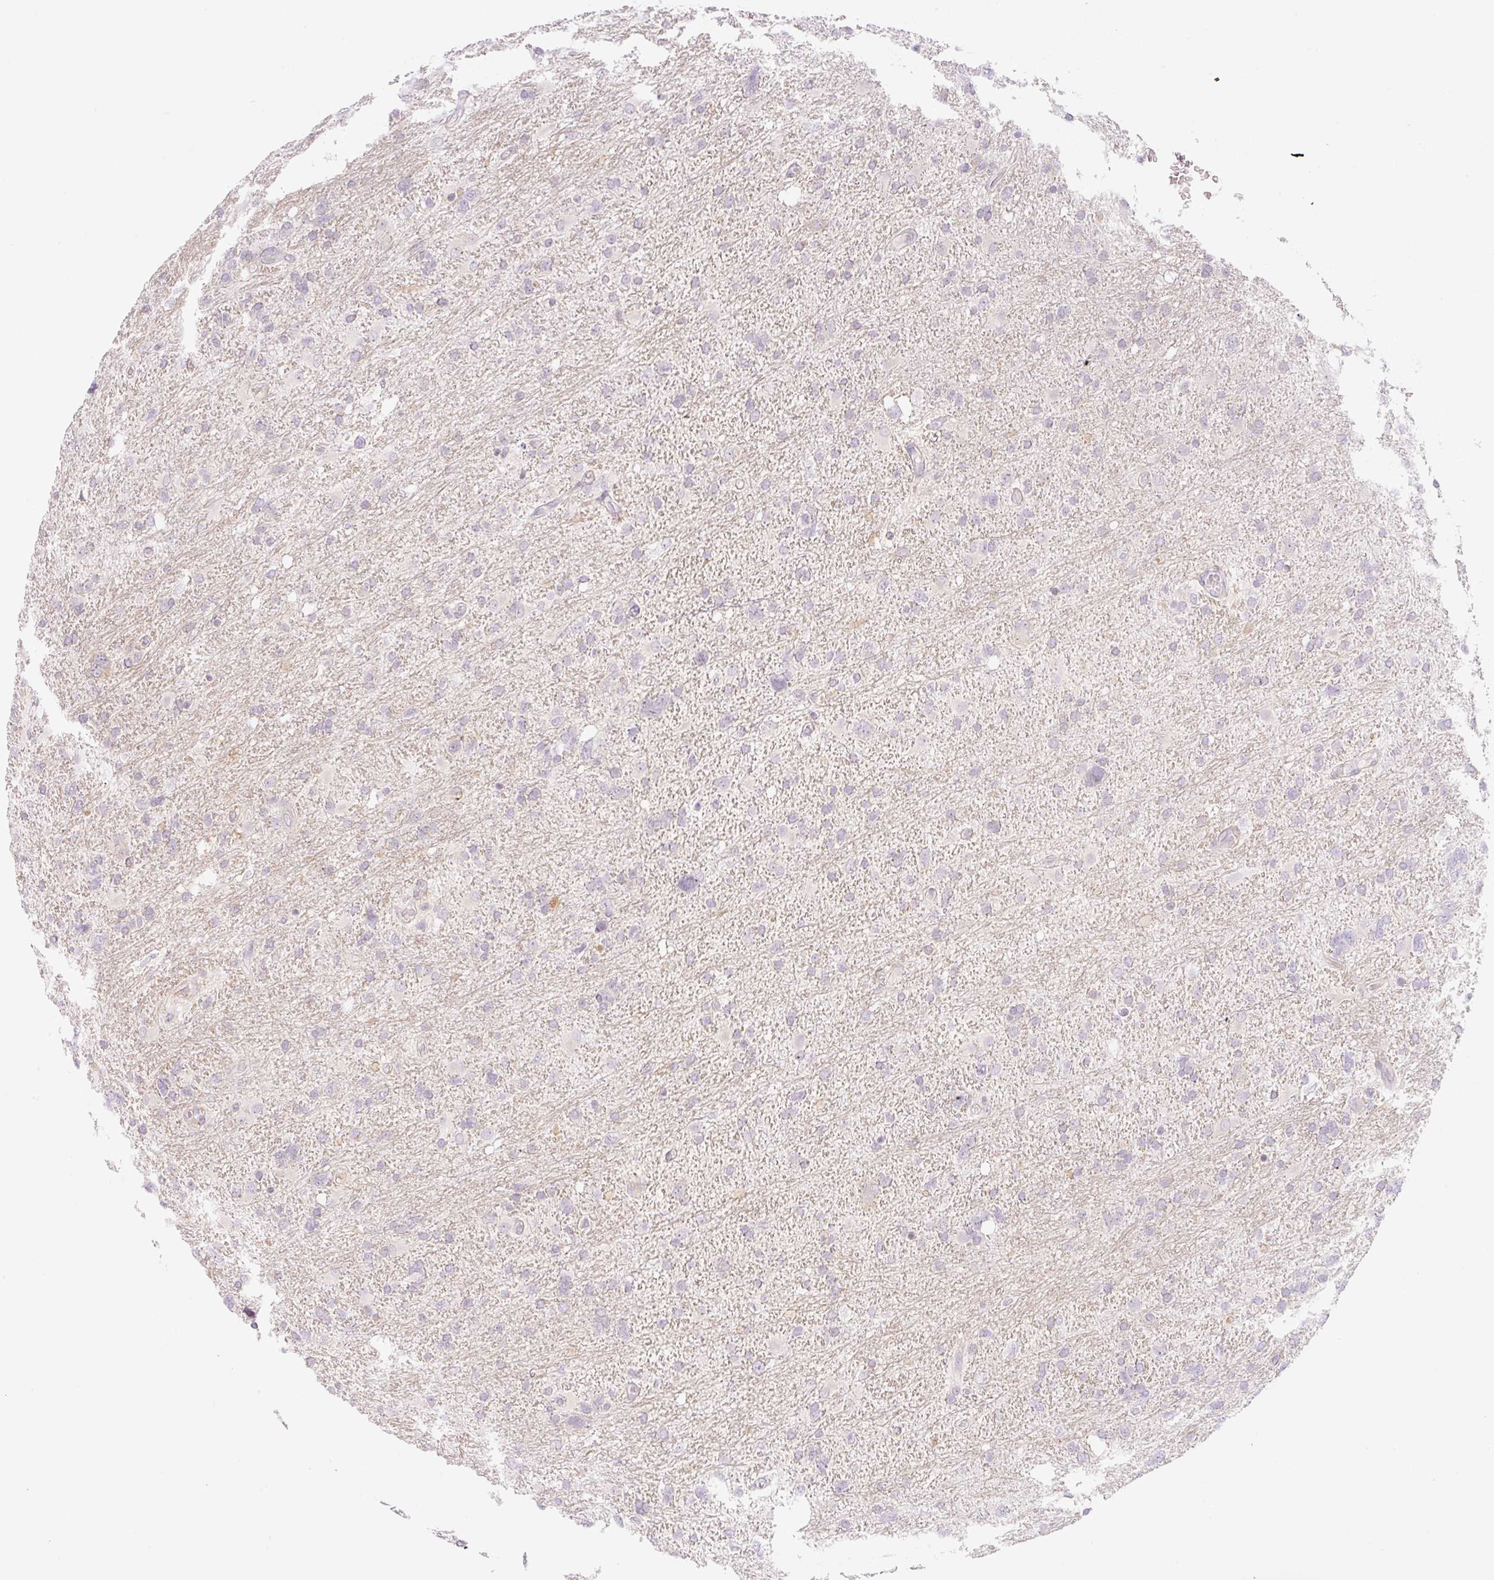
{"staining": {"intensity": "negative", "quantity": "none", "location": "none"}, "tissue": "glioma", "cell_type": "Tumor cells", "image_type": "cancer", "snomed": [{"axis": "morphology", "description": "Glioma, malignant, High grade"}, {"axis": "topography", "description": "Brain"}], "caption": "Immunohistochemistry image of human malignant glioma (high-grade) stained for a protein (brown), which shows no expression in tumor cells.", "gene": "CASKIN1", "patient": {"sex": "male", "age": 61}}